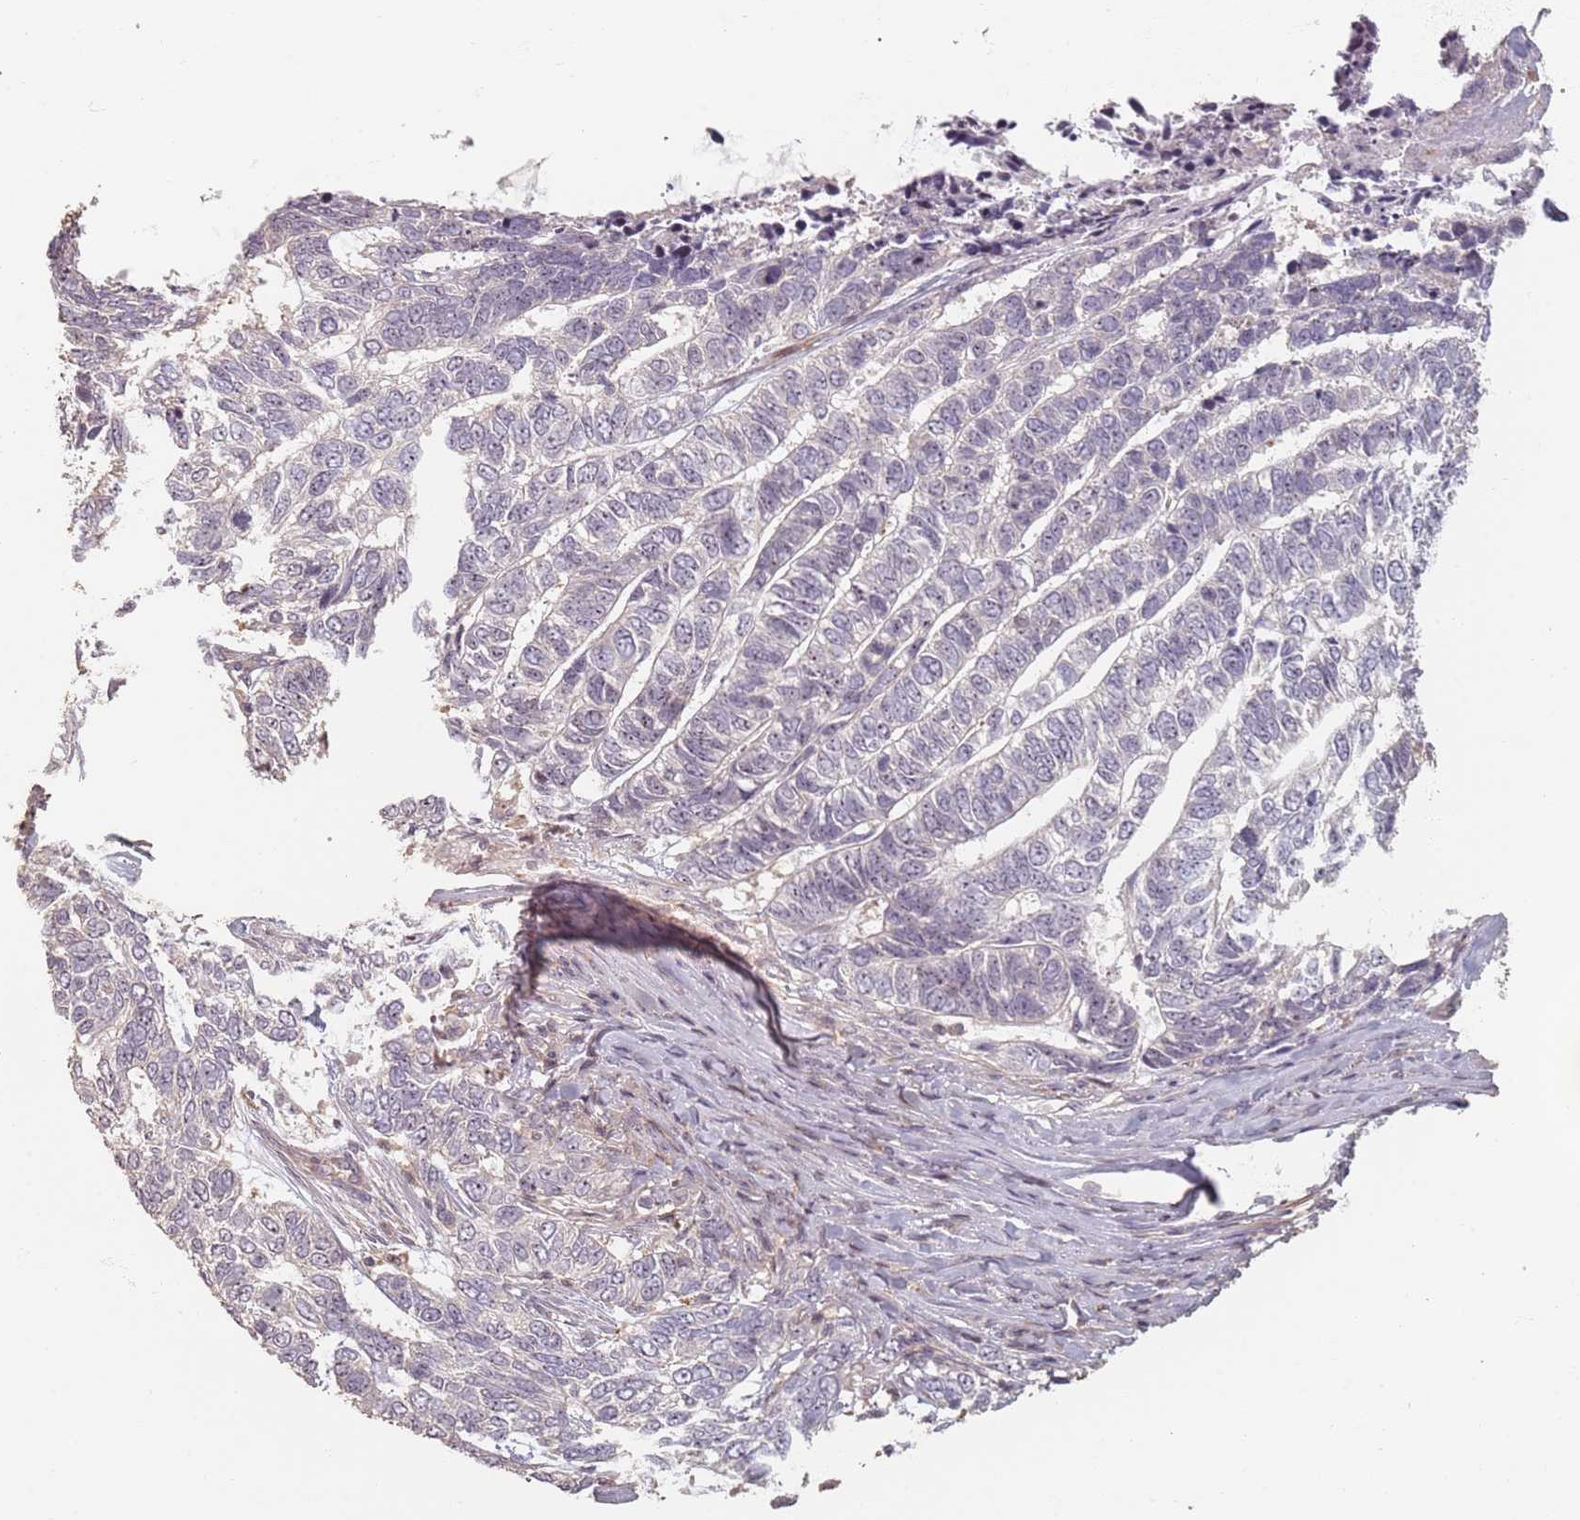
{"staining": {"intensity": "negative", "quantity": "none", "location": "none"}, "tissue": "skin cancer", "cell_type": "Tumor cells", "image_type": "cancer", "snomed": [{"axis": "morphology", "description": "Basal cell carcinoma"}, {"axis": "topography", "description": "Skin"}], "caption": "DAB immunohistochemical staining of skin basal cell carcinoma reveals no significant staining in tumor cells.", "gene": "ADTRP", "patient": {"sex": "female", "age": 65}}